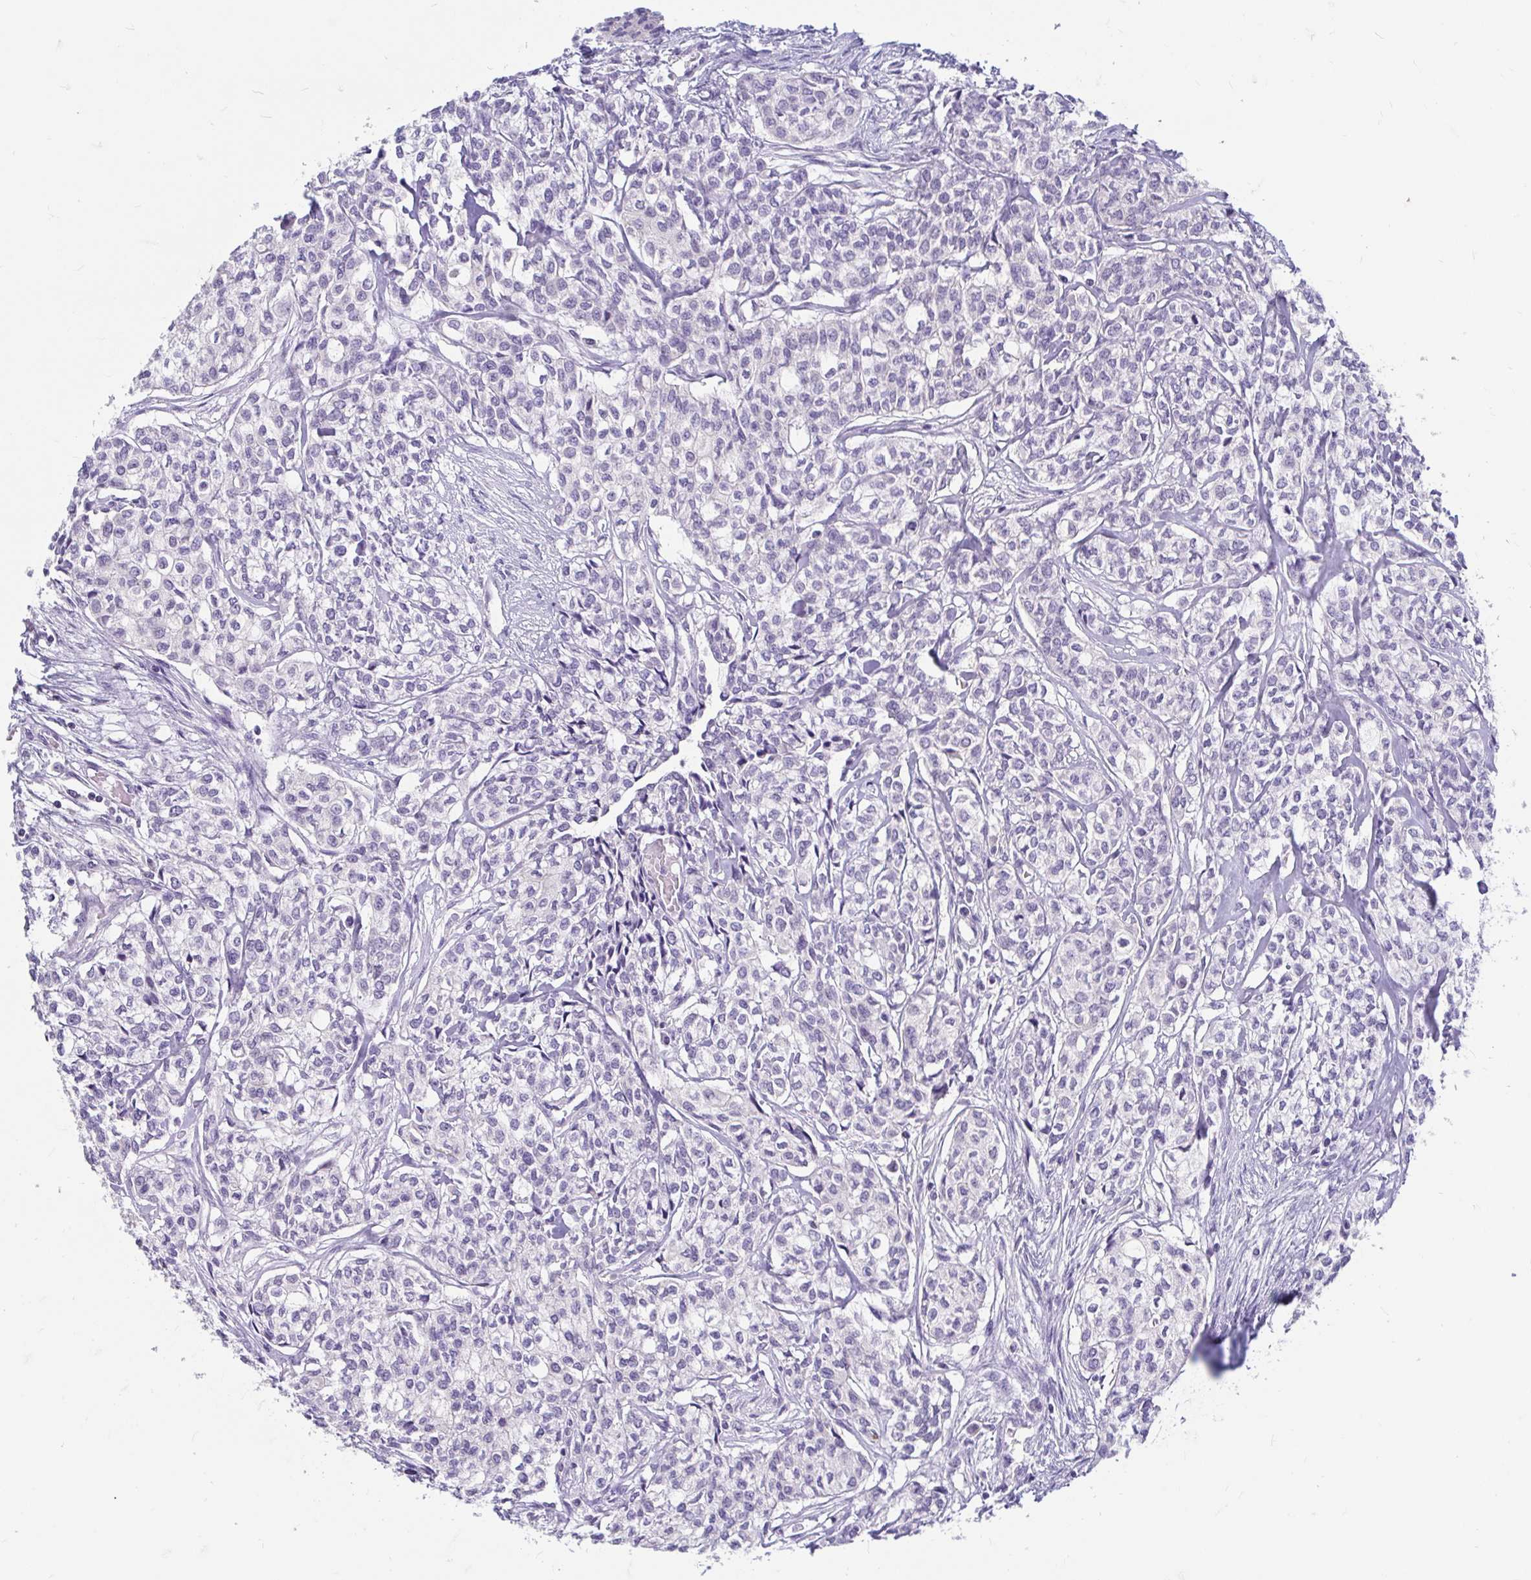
{"staining": {"intensity": "negative", "quantity": "none", "location": "none"}, "tissue": "head and neck cancer", "cell_type": "Tumor cells", "image_type": "cancer", "snomed": [{"axis": "morphology", "description": "Adenocarcinoma, NOS"}, {"axis": "topography", "description": "Head-Neck"}], "caption": "An immunohistochemistry micrograph of head and neck cancer (adenocarcinoma) is shown. There is no staining in tumor cells of head and neck cancer (adenocarcinoma).", "gene": "ADH1A", "patient": {"sex": "male", "age": 81}}